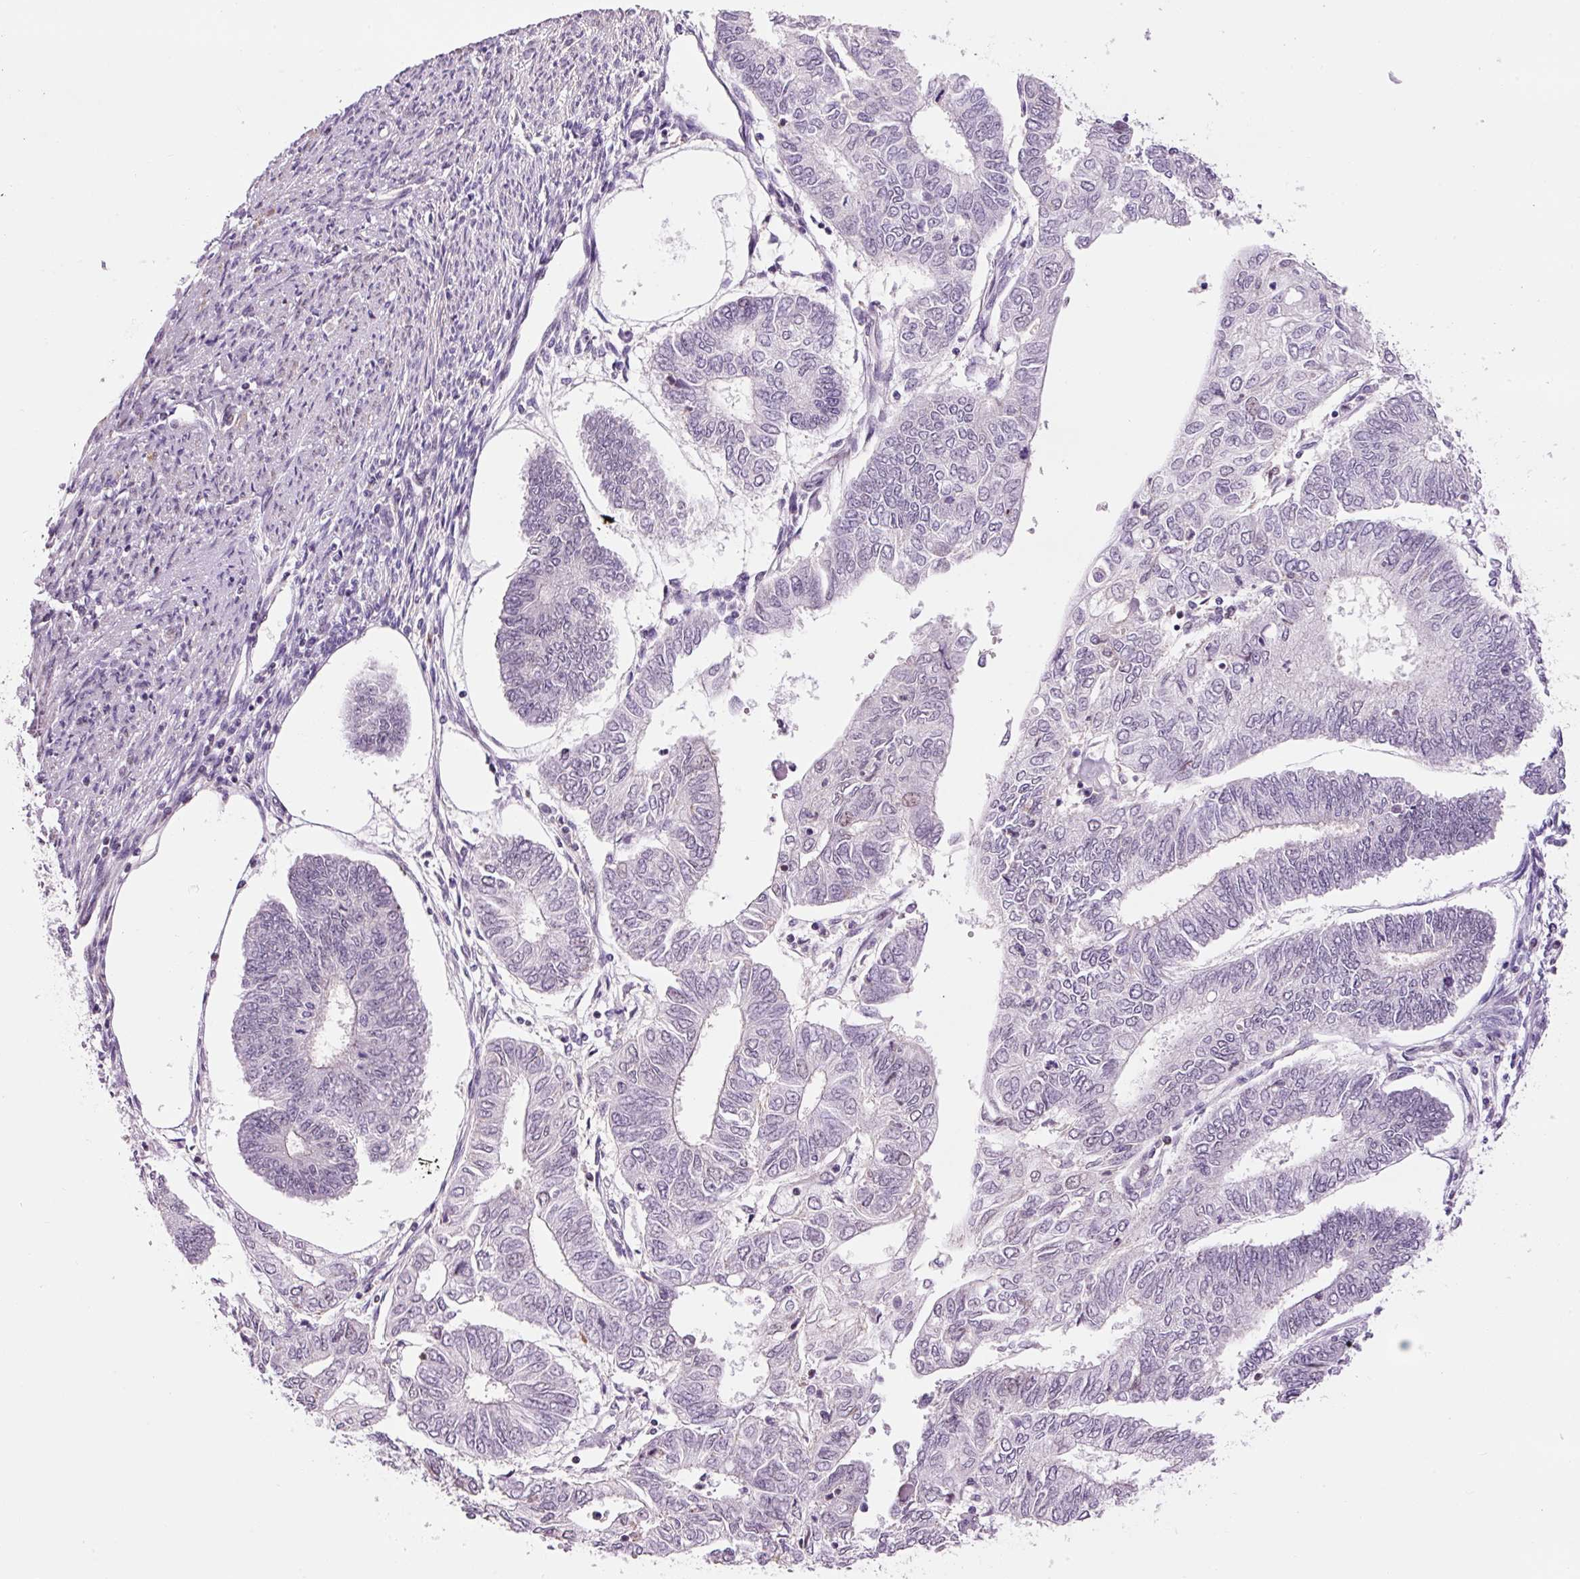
{"staining": {"intensity": "negative", "quantity": "none", "location": "none"}, "tissue": "endometrial cancer", "cell_type": "Tumor cells", "image_type": "cancer", "snomed": [{"axis": "morphology", "description": "Adenocarcinoma, NOS"}, {"axis": "topography", "description": "Endometrium"}], "caption": "There is no significant staining in tumor cells of adenocarcinoma (endometrial).", "gene": "HNF1A", "patient": {"sex": "female", "age": 68}}